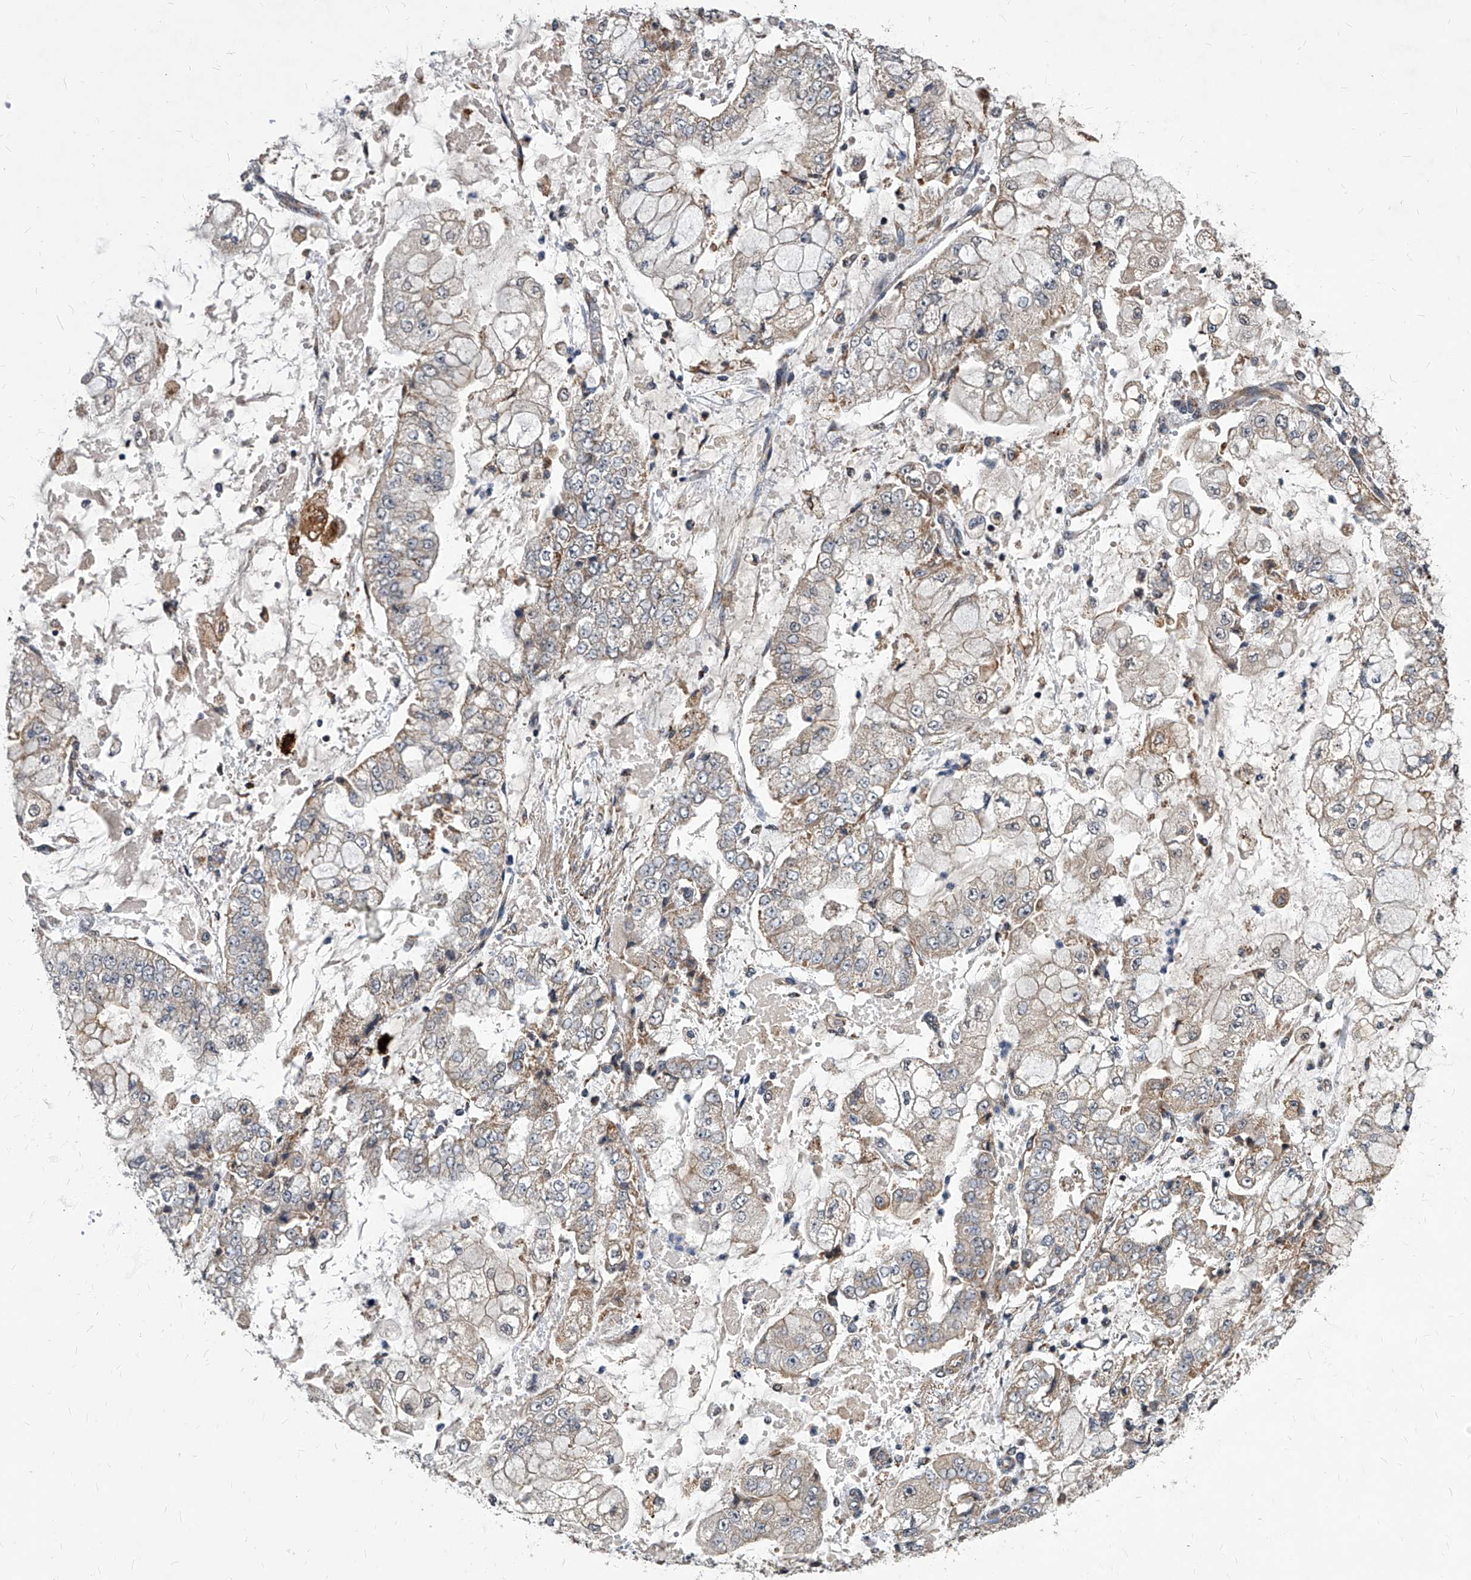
{"staining": {"intensity": "weak", "quantity": "25%-75%", "location": "cytoplasmic/membranous"}, "tissue": "stomach cancer", "cell_type": "Tumor cells", "image_type": "cancer", "snomed": [{"axis": "morphology", "description": "Adenocarcinoma, NOS"}, {"axis": "topography", "description": "Stomach"}], "caption": "Stomach cancer (adenocarcinoma) stained for a protein demonstrates weak cytoplasmic/membranous positivity in tumor cells.", "gene": "SOBP", "patient": {"sex": "male", "age": 76}}